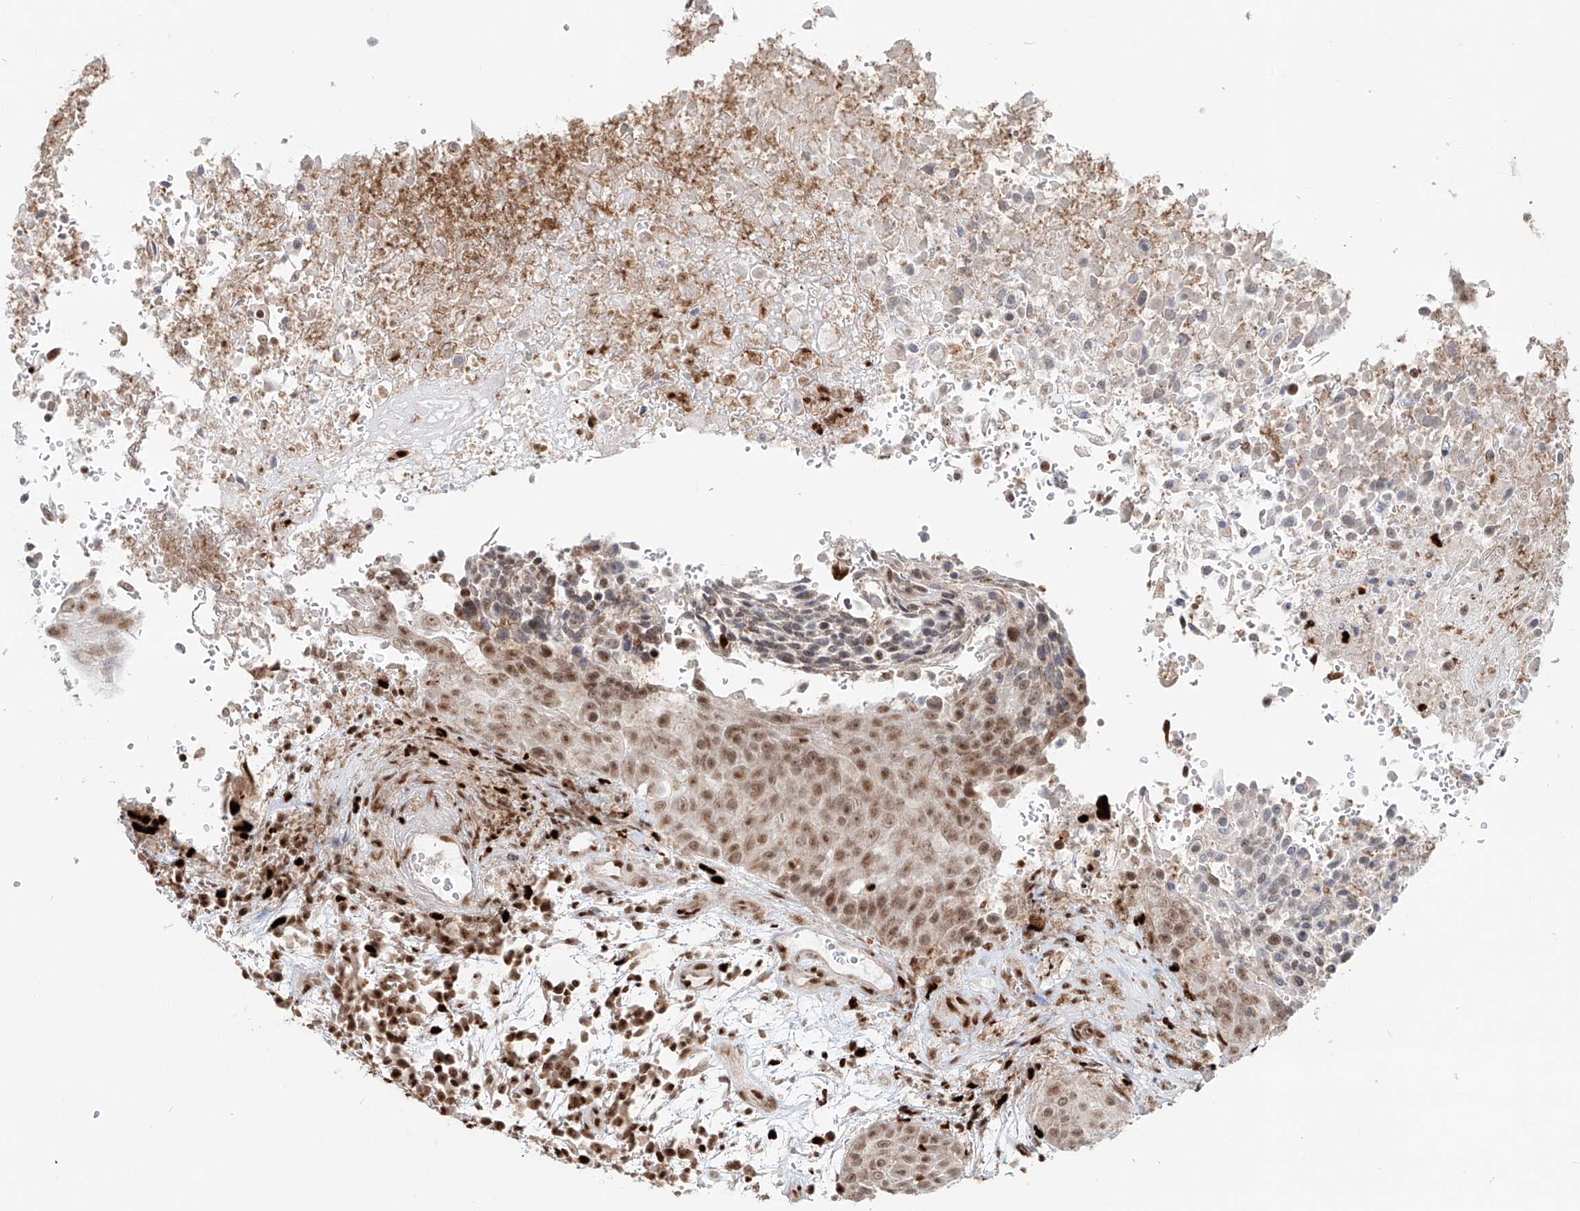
{"staining": {"intensity": "moderate", "quantity": ">75%", "location": "nuclear"}, "tissue": "urothelial cancer", "cell_type": "Tumor cells", "image_type": "cancer", "snomed": [{"axis": "morphology", "description": "Urothelial carcinoma, High grade"}, {"axis": "topography", "description": "Urinary bladder"}], "caption": "Brown immunohistochemical staining in high-grade urothelial carcinoma displays moderate nuclear staining in about >75% of tumor cells.", "gene": "DZIP1L", "patient": {"sex": "female", "age": 63}}